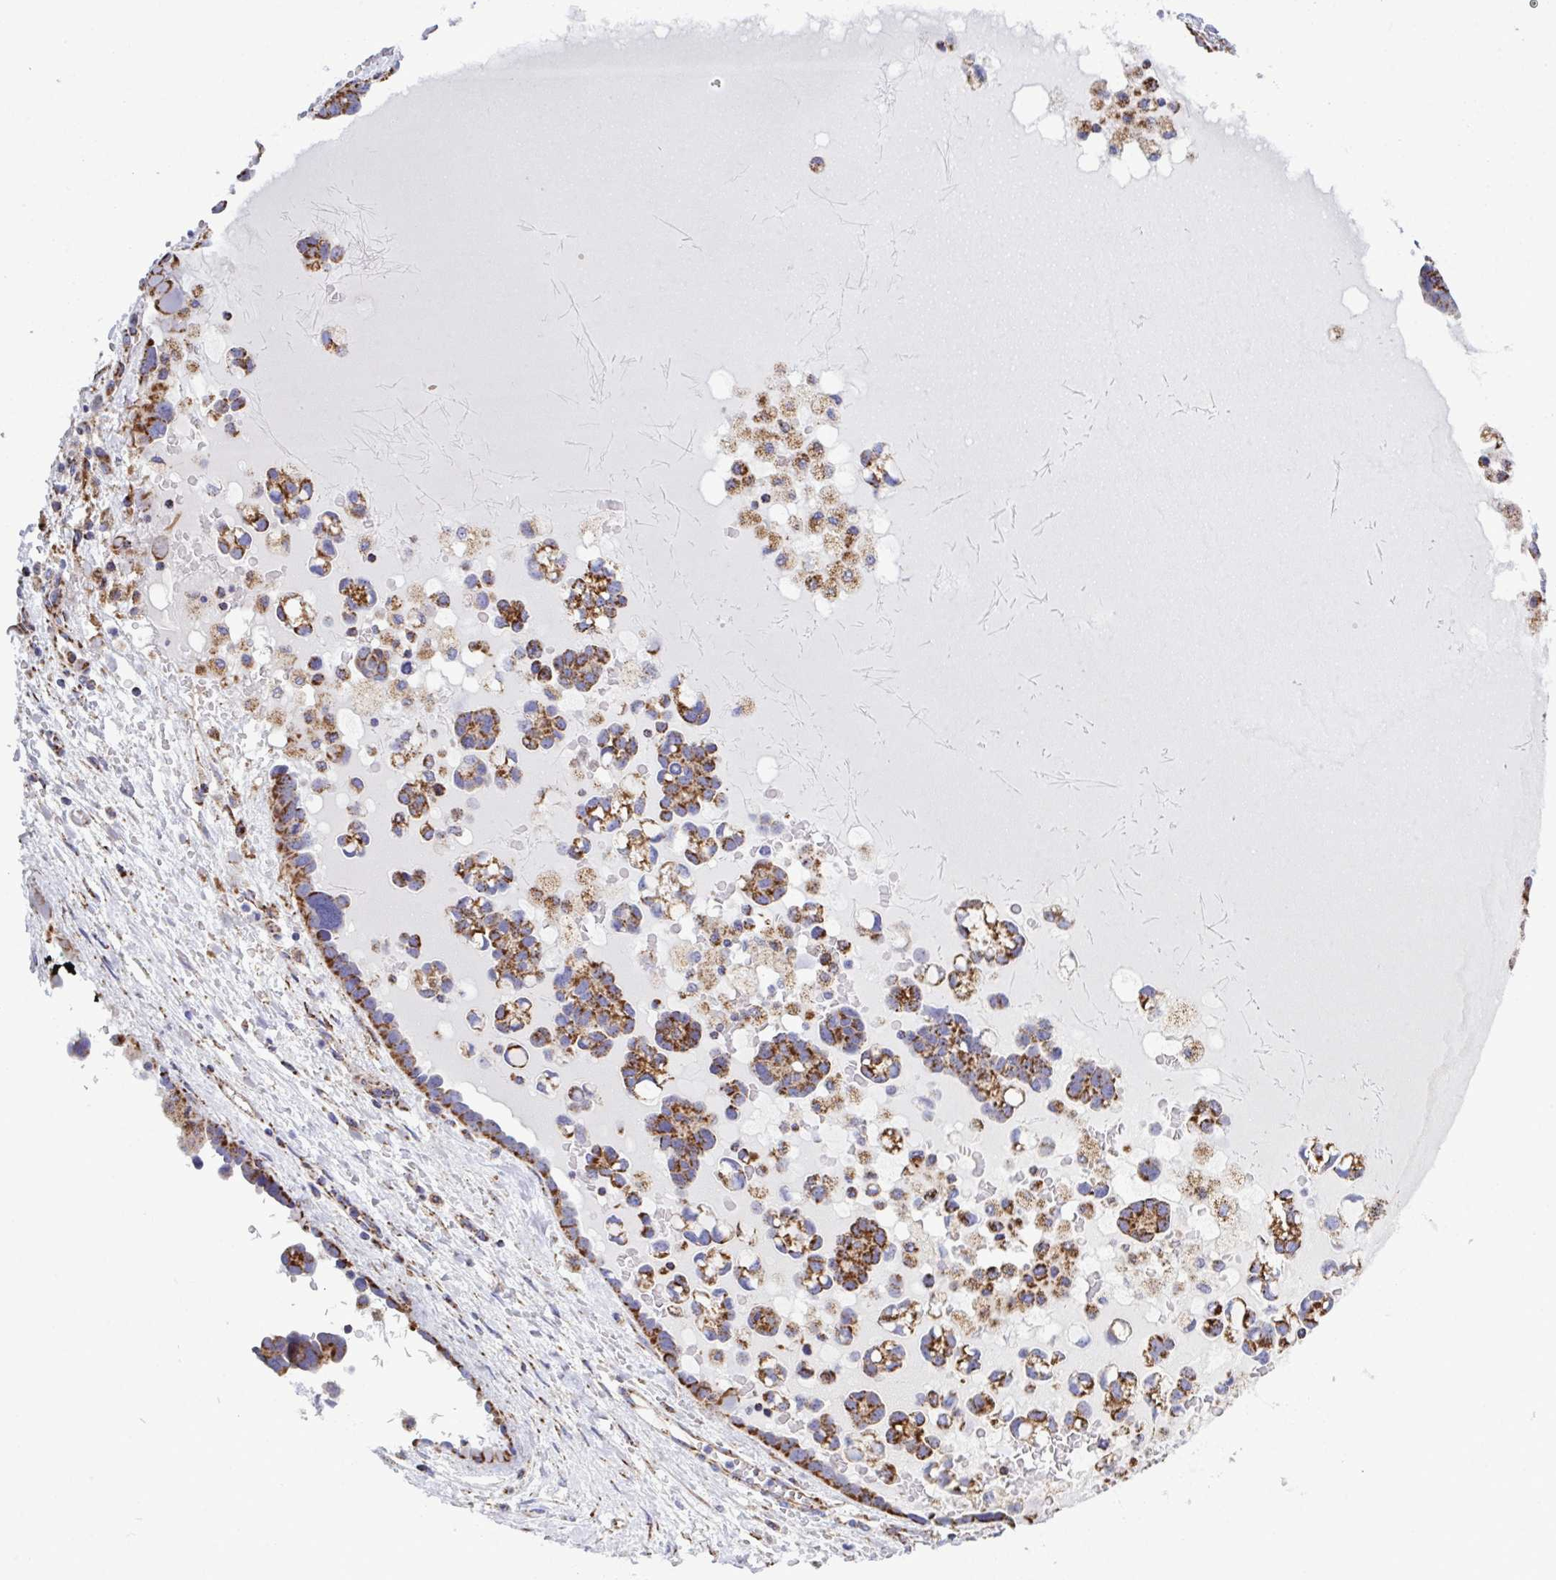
{"staining": {"intensity": "moderate", "quantity": "25%-75%", "location": "cytoplasmic/membranous"}, "tissue": "ovarian cancer", "cell_type": "Tumor cells", "image_type": "cancer", "snomed": [{"axis": "morphology", "description": "Cystadenocarcinoma, serous, NOS"}, {"axis": "topography", "description": "Ovary"}], "caption": "Ovarian cancer (serous cystadenocarcinoma) was stained to show a protein in brown. There is medium levels of moderate cytoplasmic/membranous staining in about 25%-75% of tumor cells. The staining was performed using DAB, with brown indicating positive protein expression. Nuclei are stained blue with hematoxylin.", "gene": "CSDE1", "patient": {"sex": "female", "age": 54}}